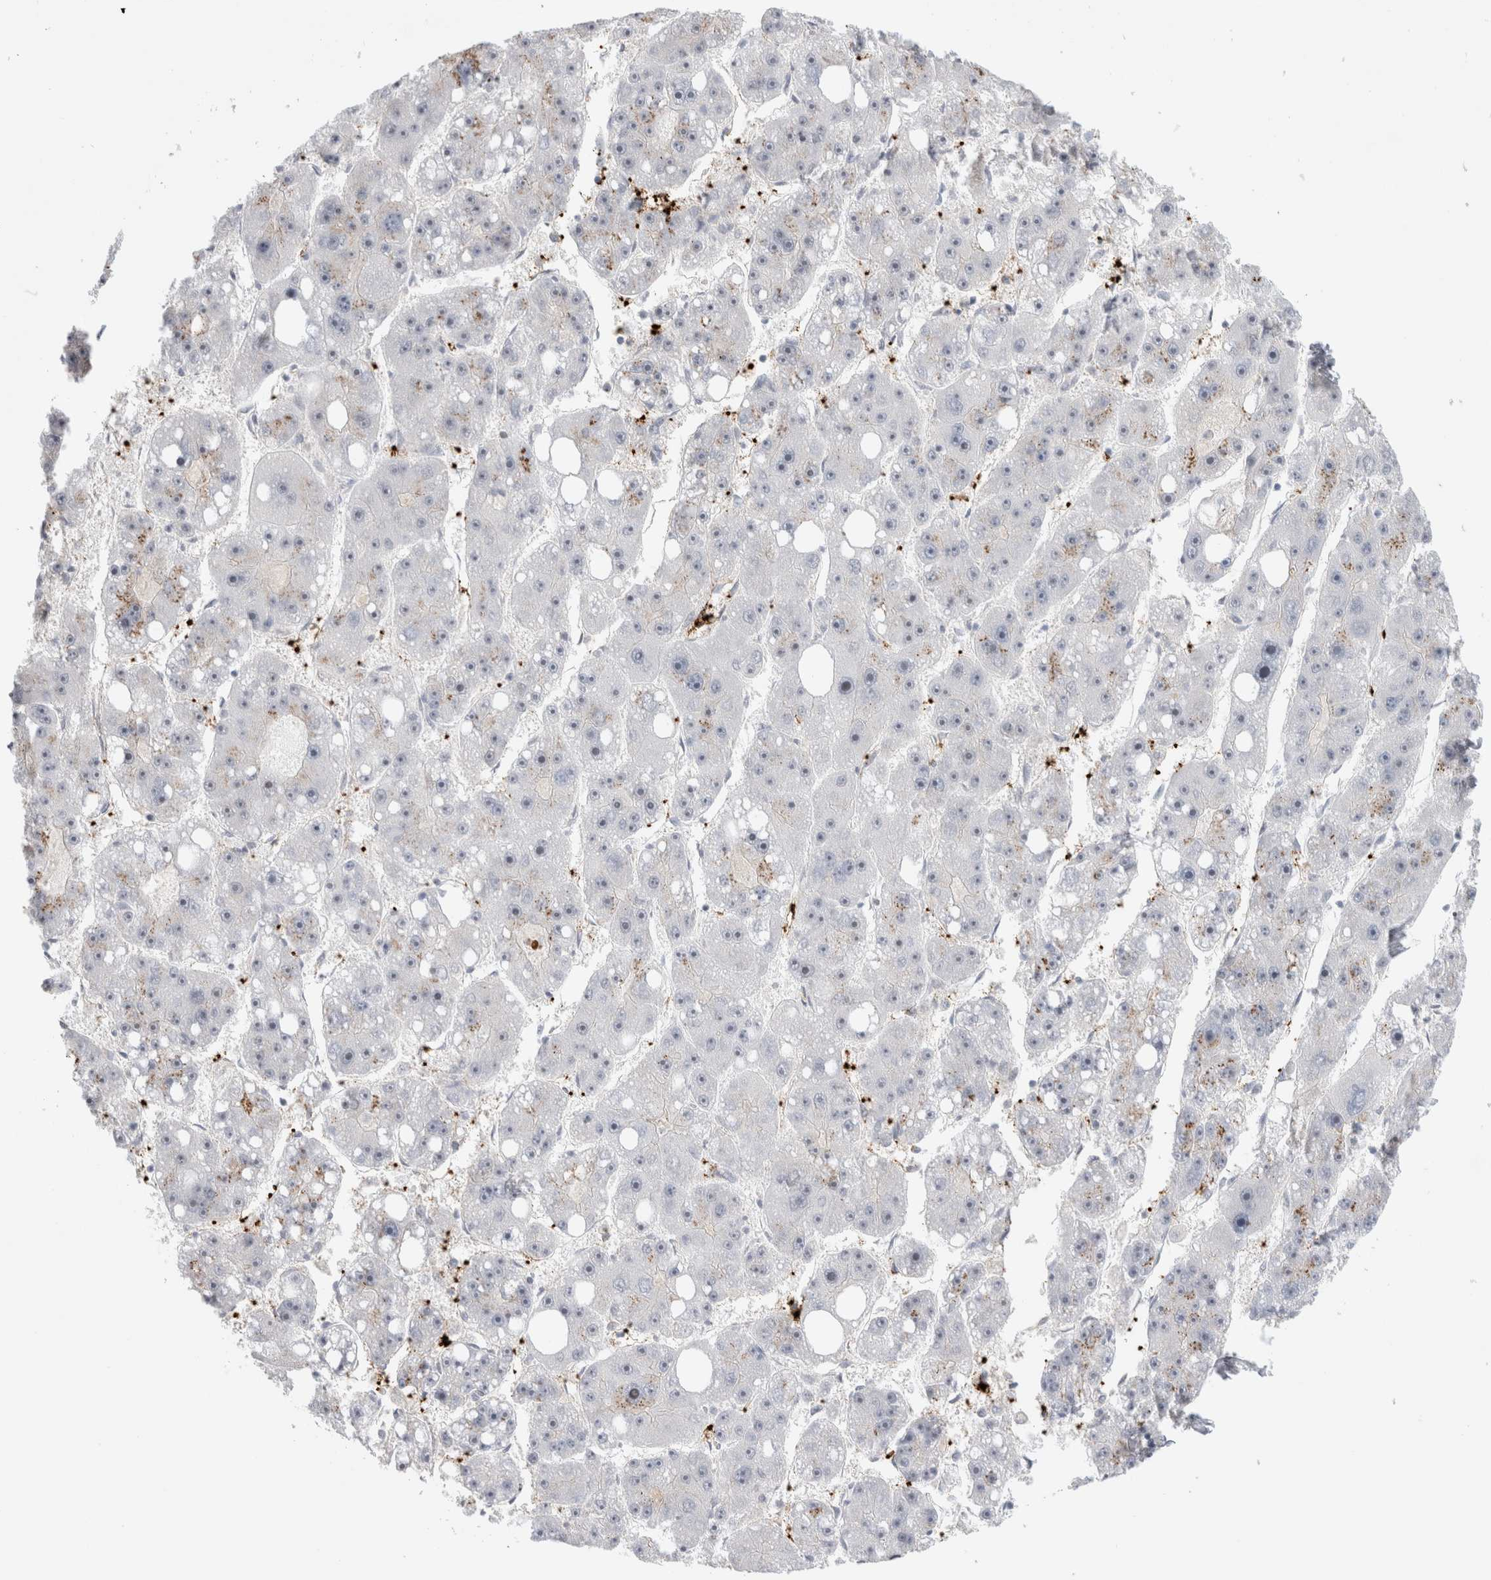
{"staining": {"intensity": "weak", "quantity": "<25%", "location": "cytoplasmic/membranous"}, "tissue": "liver cancer", "cell_type": "Tumor cells", "image_type": "cancer", "snomed": [{"axis": "morphology", "description": "Carcinoma, Hepatocellular, NOS"}, {"axis": "topography", "description": "Liver"}], "caption": "This image is of liver hepatocellular carcinoma stained with IHC to label a protein in brown with the nuclei are counter-stained blue. There is no staining in tumor cells.", "gene": "VPS28", "patient": {"sex": "female", "age": 61}}